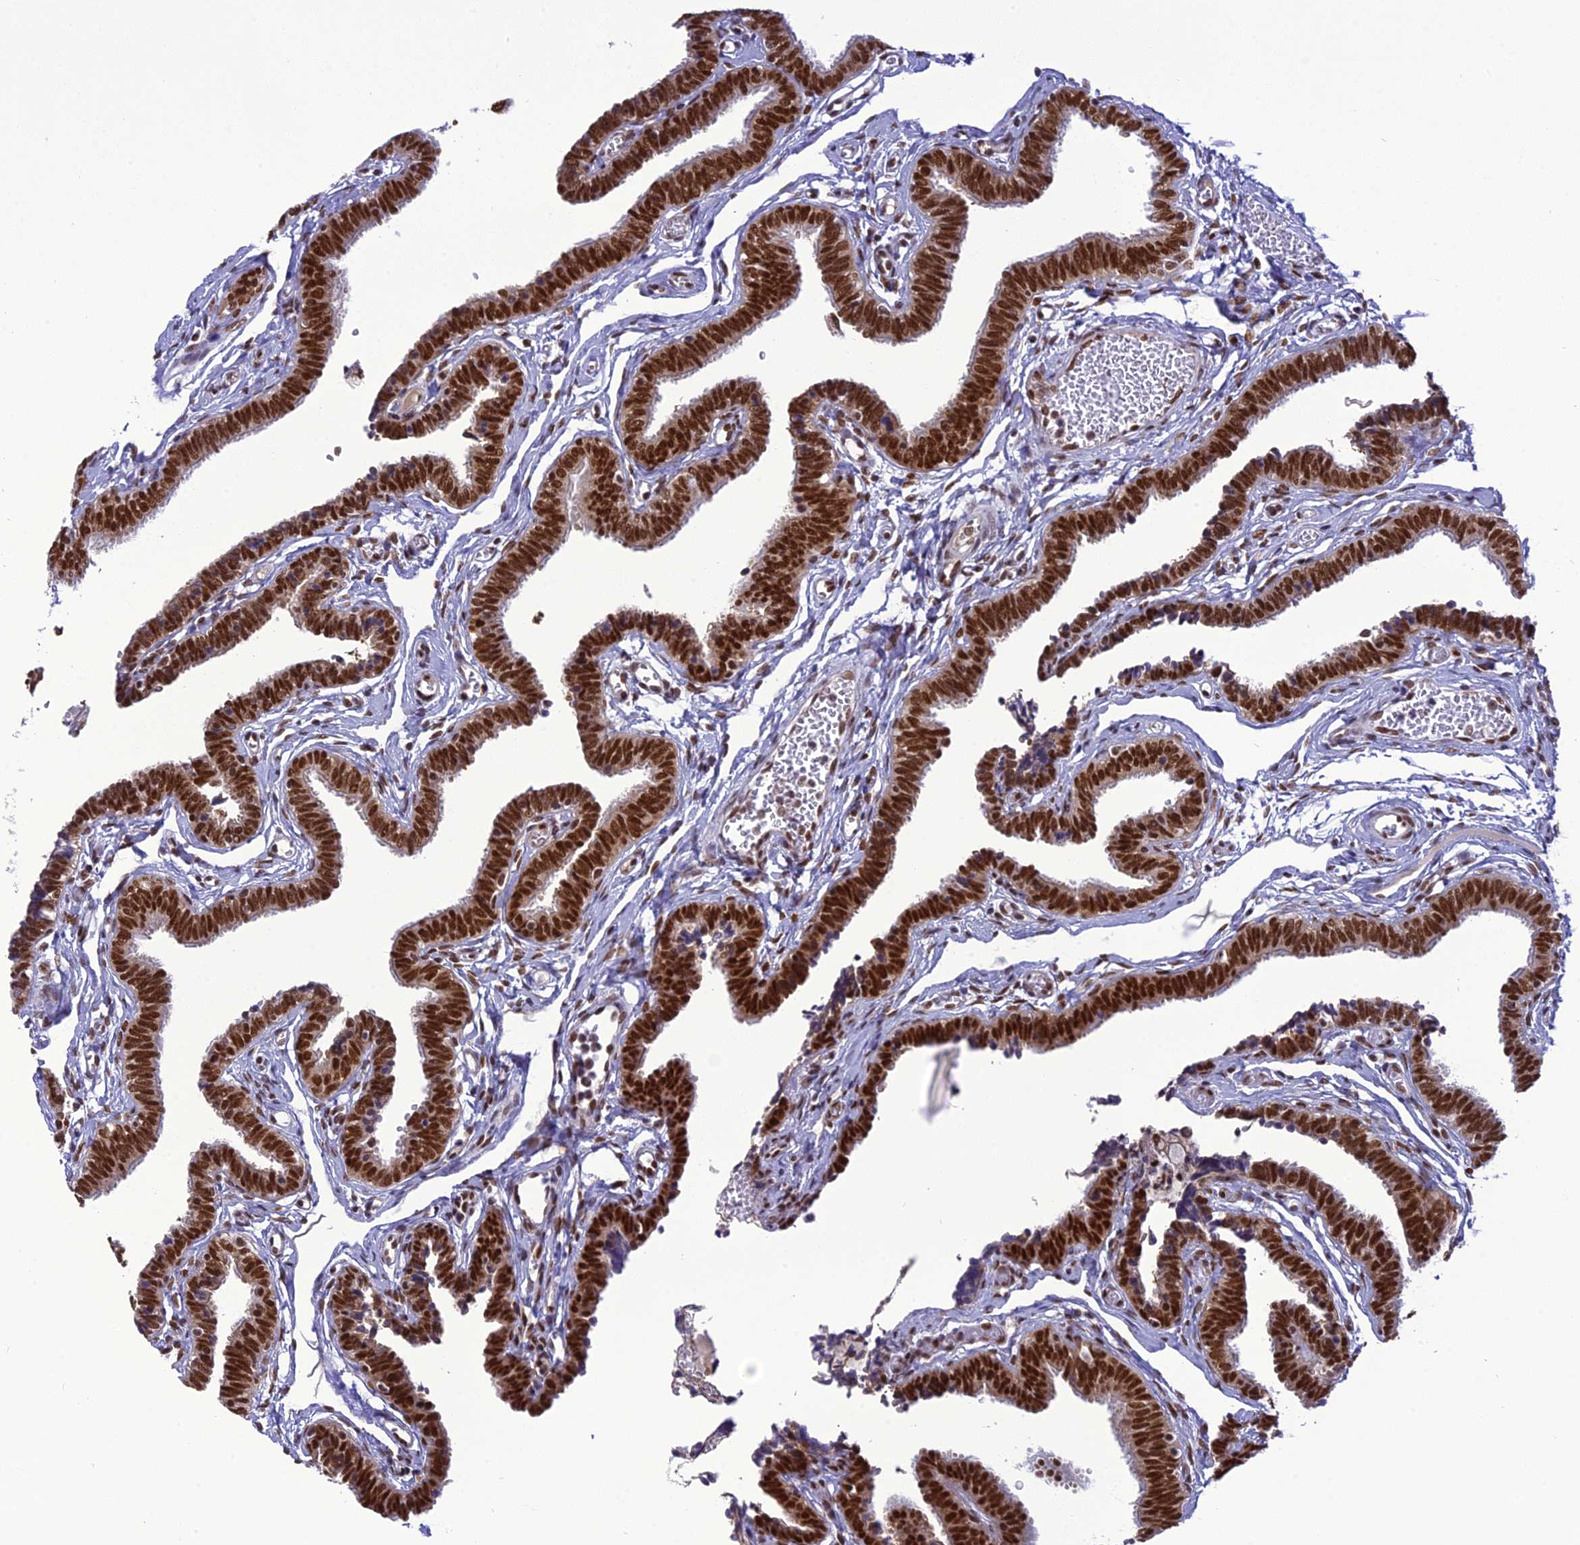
{"staining": {"intensity": "strong", "quantity": ">75%", "location": "nuclear"}, "tissue": "fallopian tube", "cell_type": "Glandular cells", "image_type": "normal", "snomed": [{"axis": "morphology", "description": "Normal tissue, NOS"}, {"axis": "topography", "description": "Fallopian tube"}, {"axis": "topography", "description": "Ovary"}], "caption": "The histopathology image displays immunohistochemical staining of unremarkable fallopian tube. There is strong nuclear expression is identified in about >75% of glandular cells.", "gene": "DDX1", "patient": {"sex": "female", "age": 23}}